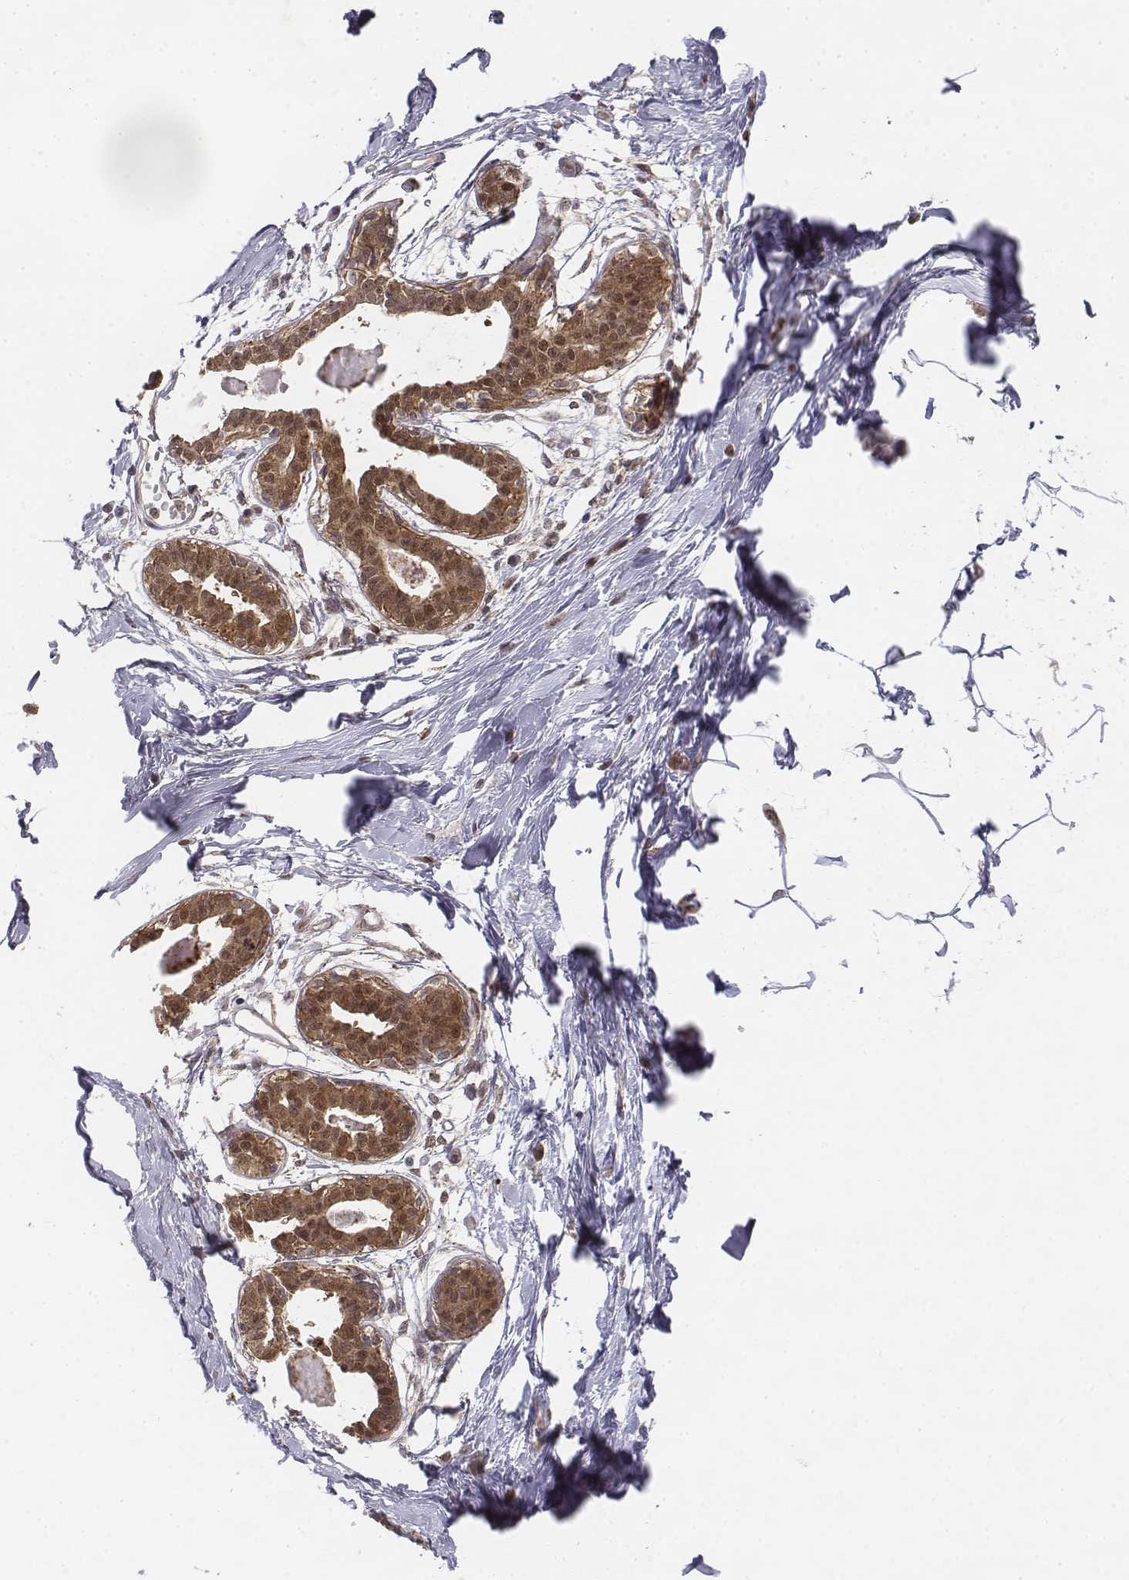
{"staining": {"intensity": "negative", "quantity": "none", "location": "none"}, "tissue": "breast", "cell_type": "Adipocytes", "image_type": "normal", "snomed": [{"axis": "morphology", "description": "Normal tissue, NOS"}, {"axis": "topography", "description": "Breast"}], "caption": "High magnification brightfield microscopy of benign breast stained with DAB (brown) and counterstained with hematoxylin (blue): adipocytes show no significant staining. (DAB (3,3'-diaminobenzidine) IHC with hematoxylin counter stain).", "gene": "ZFYVE19", "patient": {"sex": "female", "age": 45}}